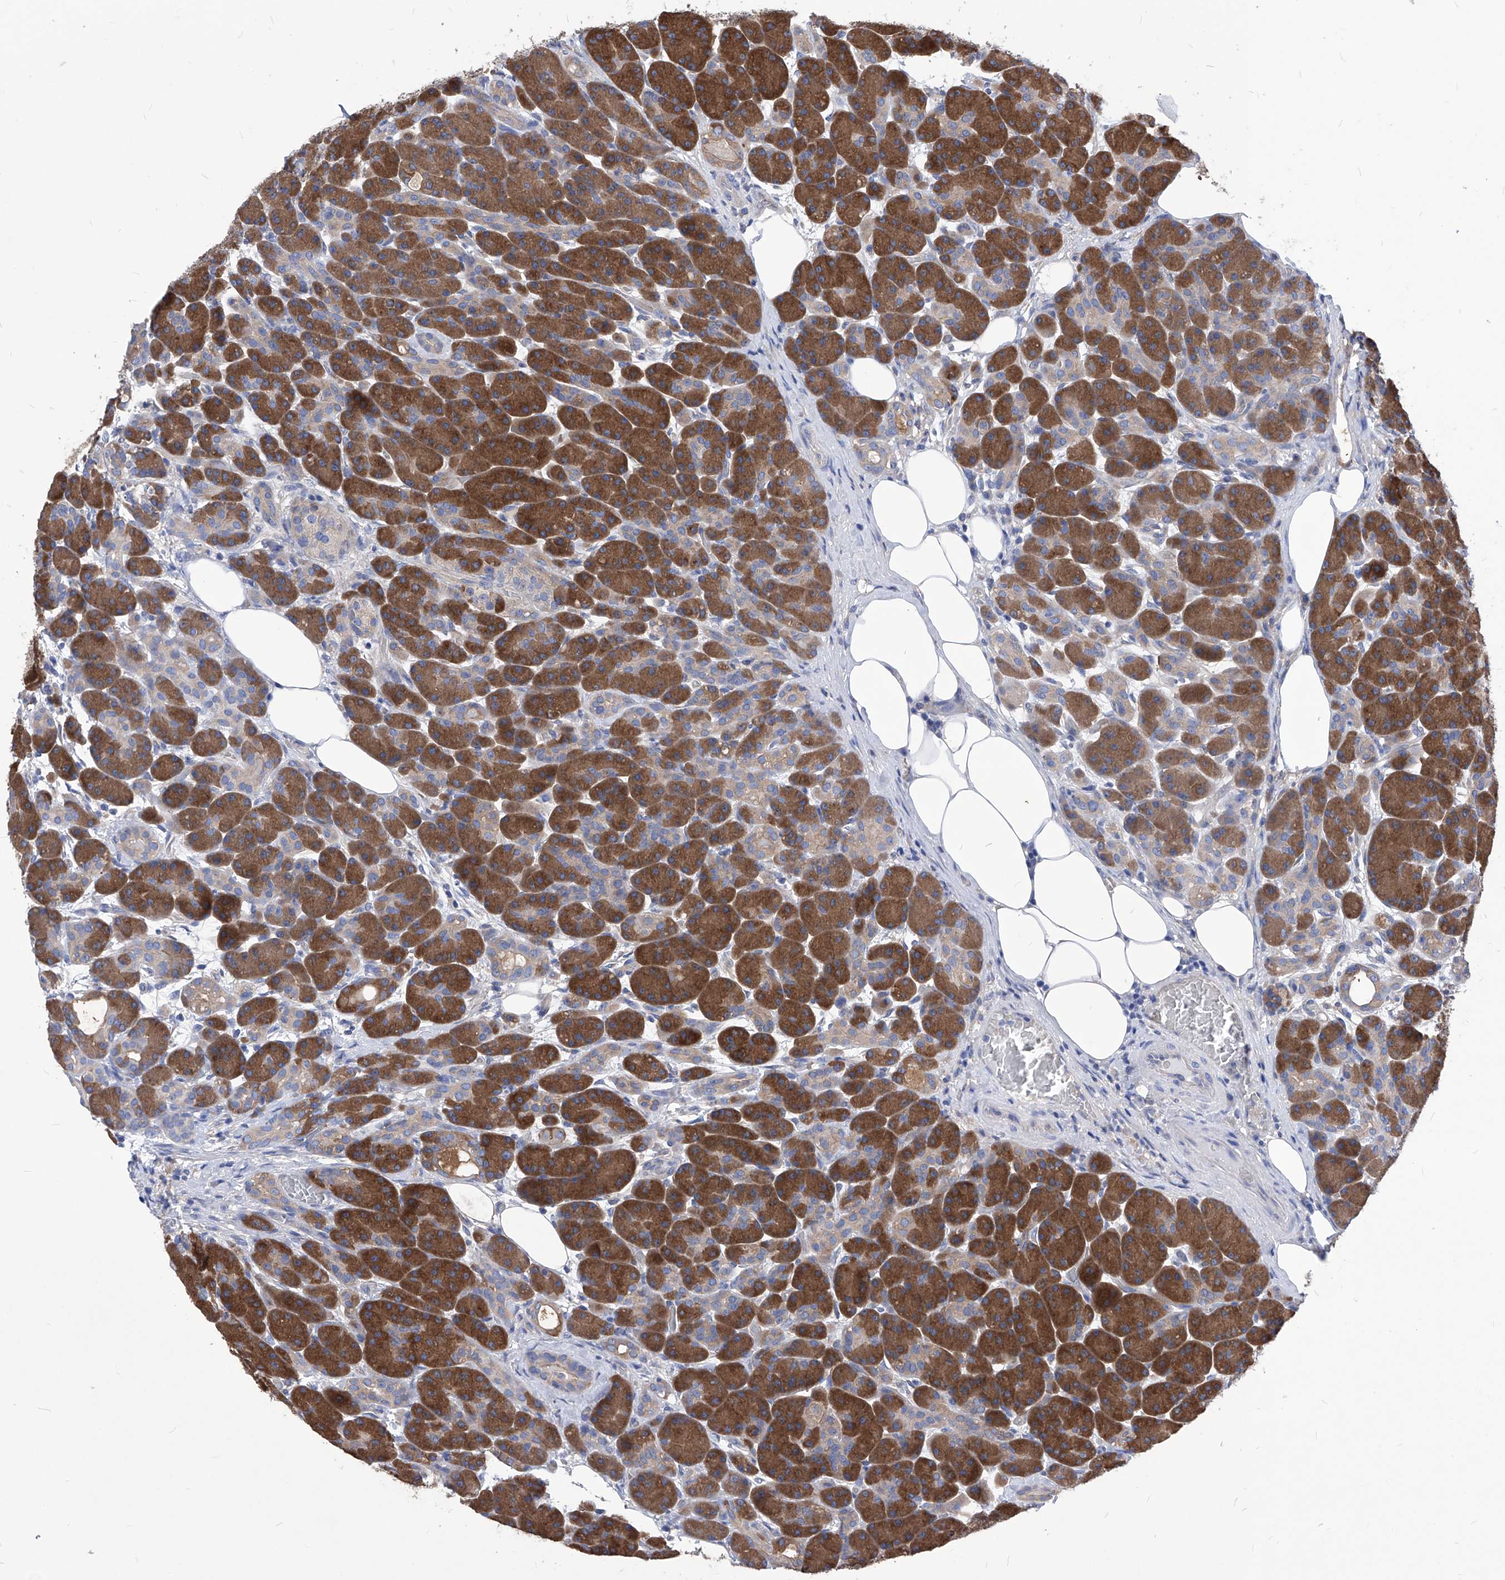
{"staining": {"intensity": "strong", "quantity": ">75%", "location": "cytoplasmic/membranous"}, "tissue": "pancreas", "cell_type": "Exocrine glandular cells", "image_type": "normal", "snomed": [{"axis": "morphology", "description": "Normal tissue, NOS"}, {"axis": "topography", "description": "Pancreas"}], "caption": "A brown stain shows strong cytoplasmic/membranous expression of a protein in exocrine glandular cells of unremarkable human pancreas.", "gene": "XPNPEP1", "patient": {"sex": "male", "age": 63}}